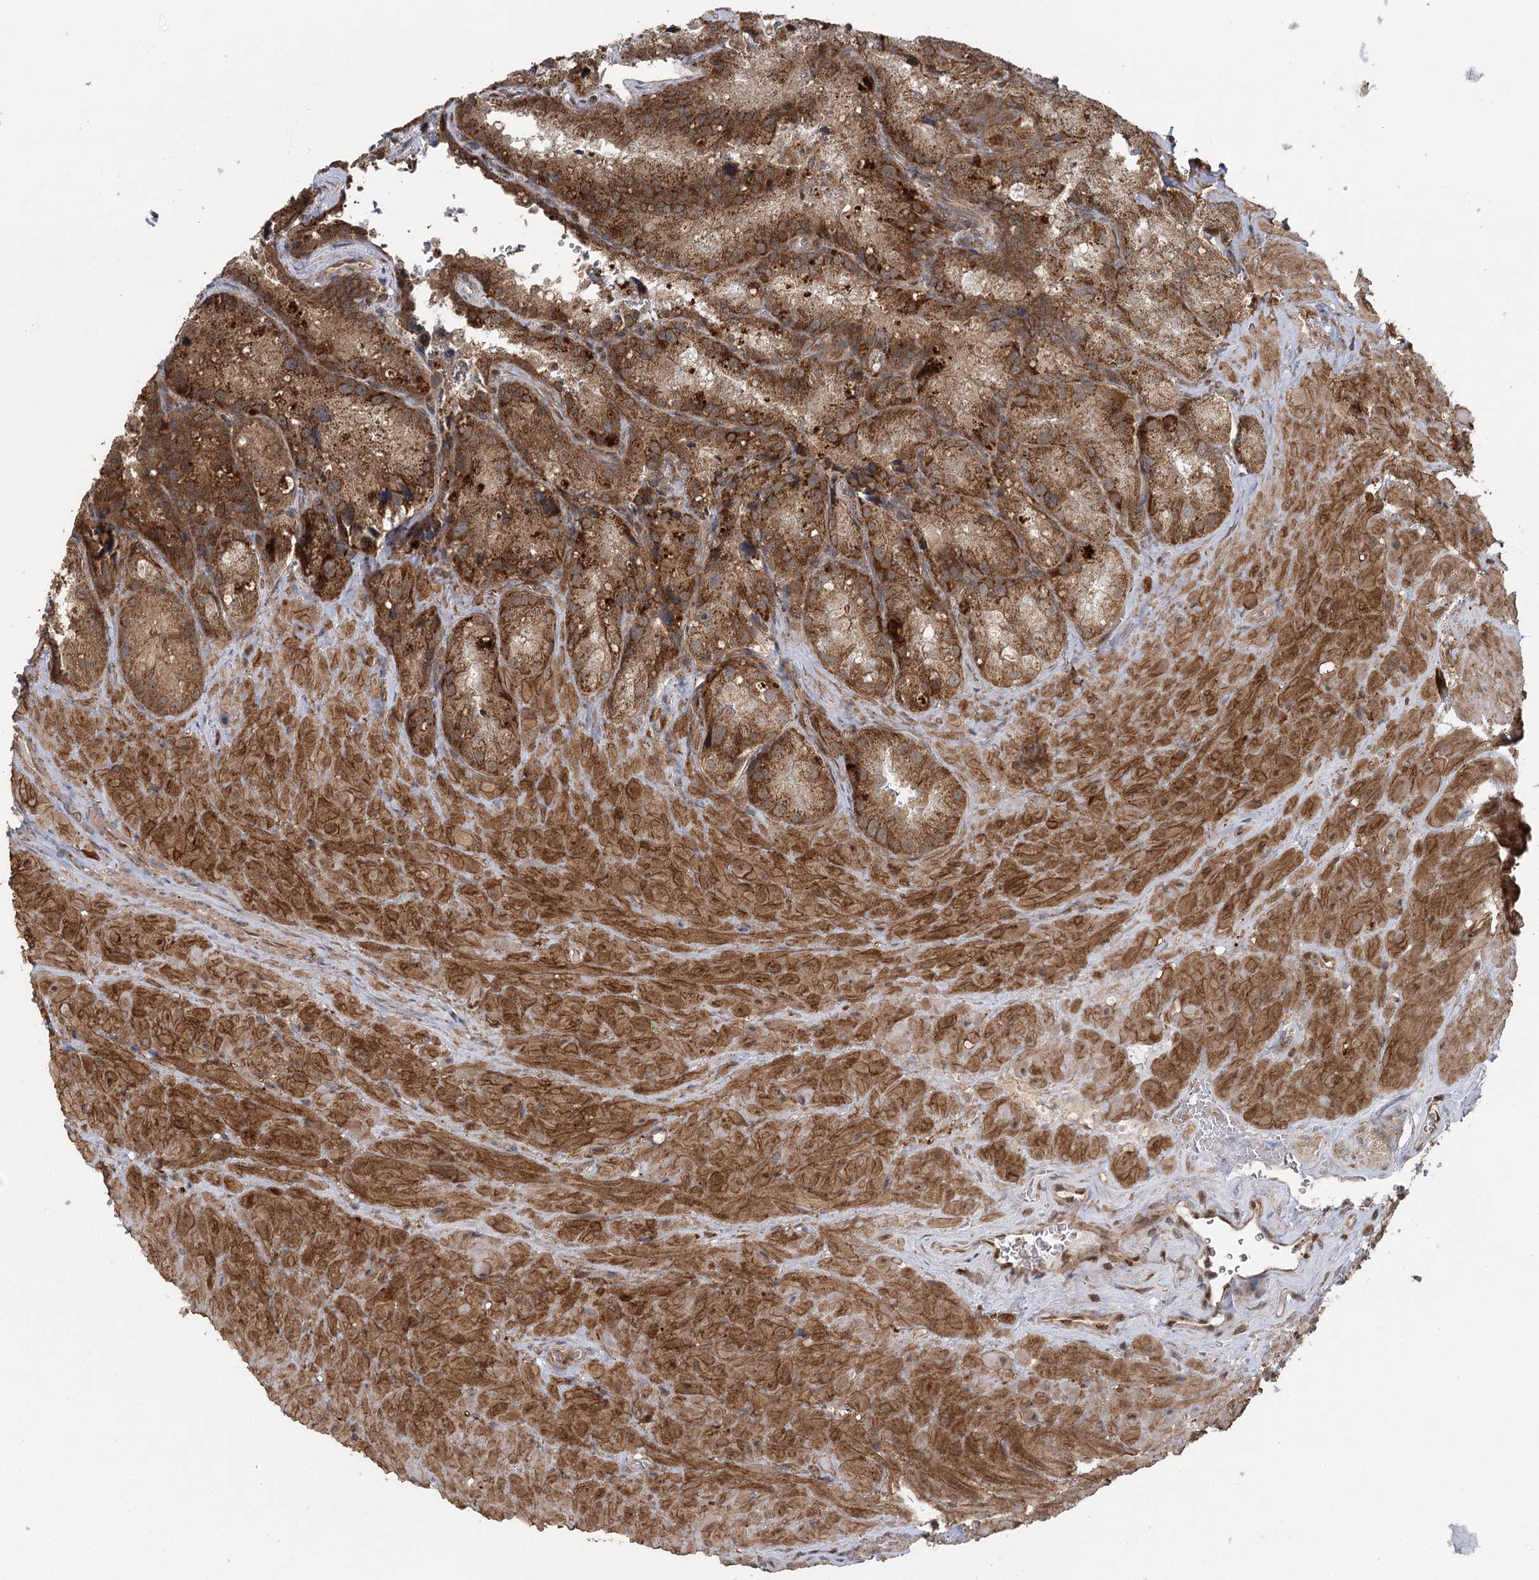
{"staining": {"intensity": "moderate", "quantity": ">75%", "location": "cytoplasmic/membranous"}, "tissue": "seminal vesicle", "cell_type": "Glandular cells", "image_type": "normal", "snomed": [{"axis": "morphology", "description": "Normal tissue, NOS"}, {"axis": "topography", "description": "Seminal veicle"}], "caption": "A medium amount of moderate cytoplasmic/membranous staining is identified in approximately >75% of glandular cells in normal seminal vesicle.", "gene": "C12orf4", "patient": {"sex": "male", "age": 62}}